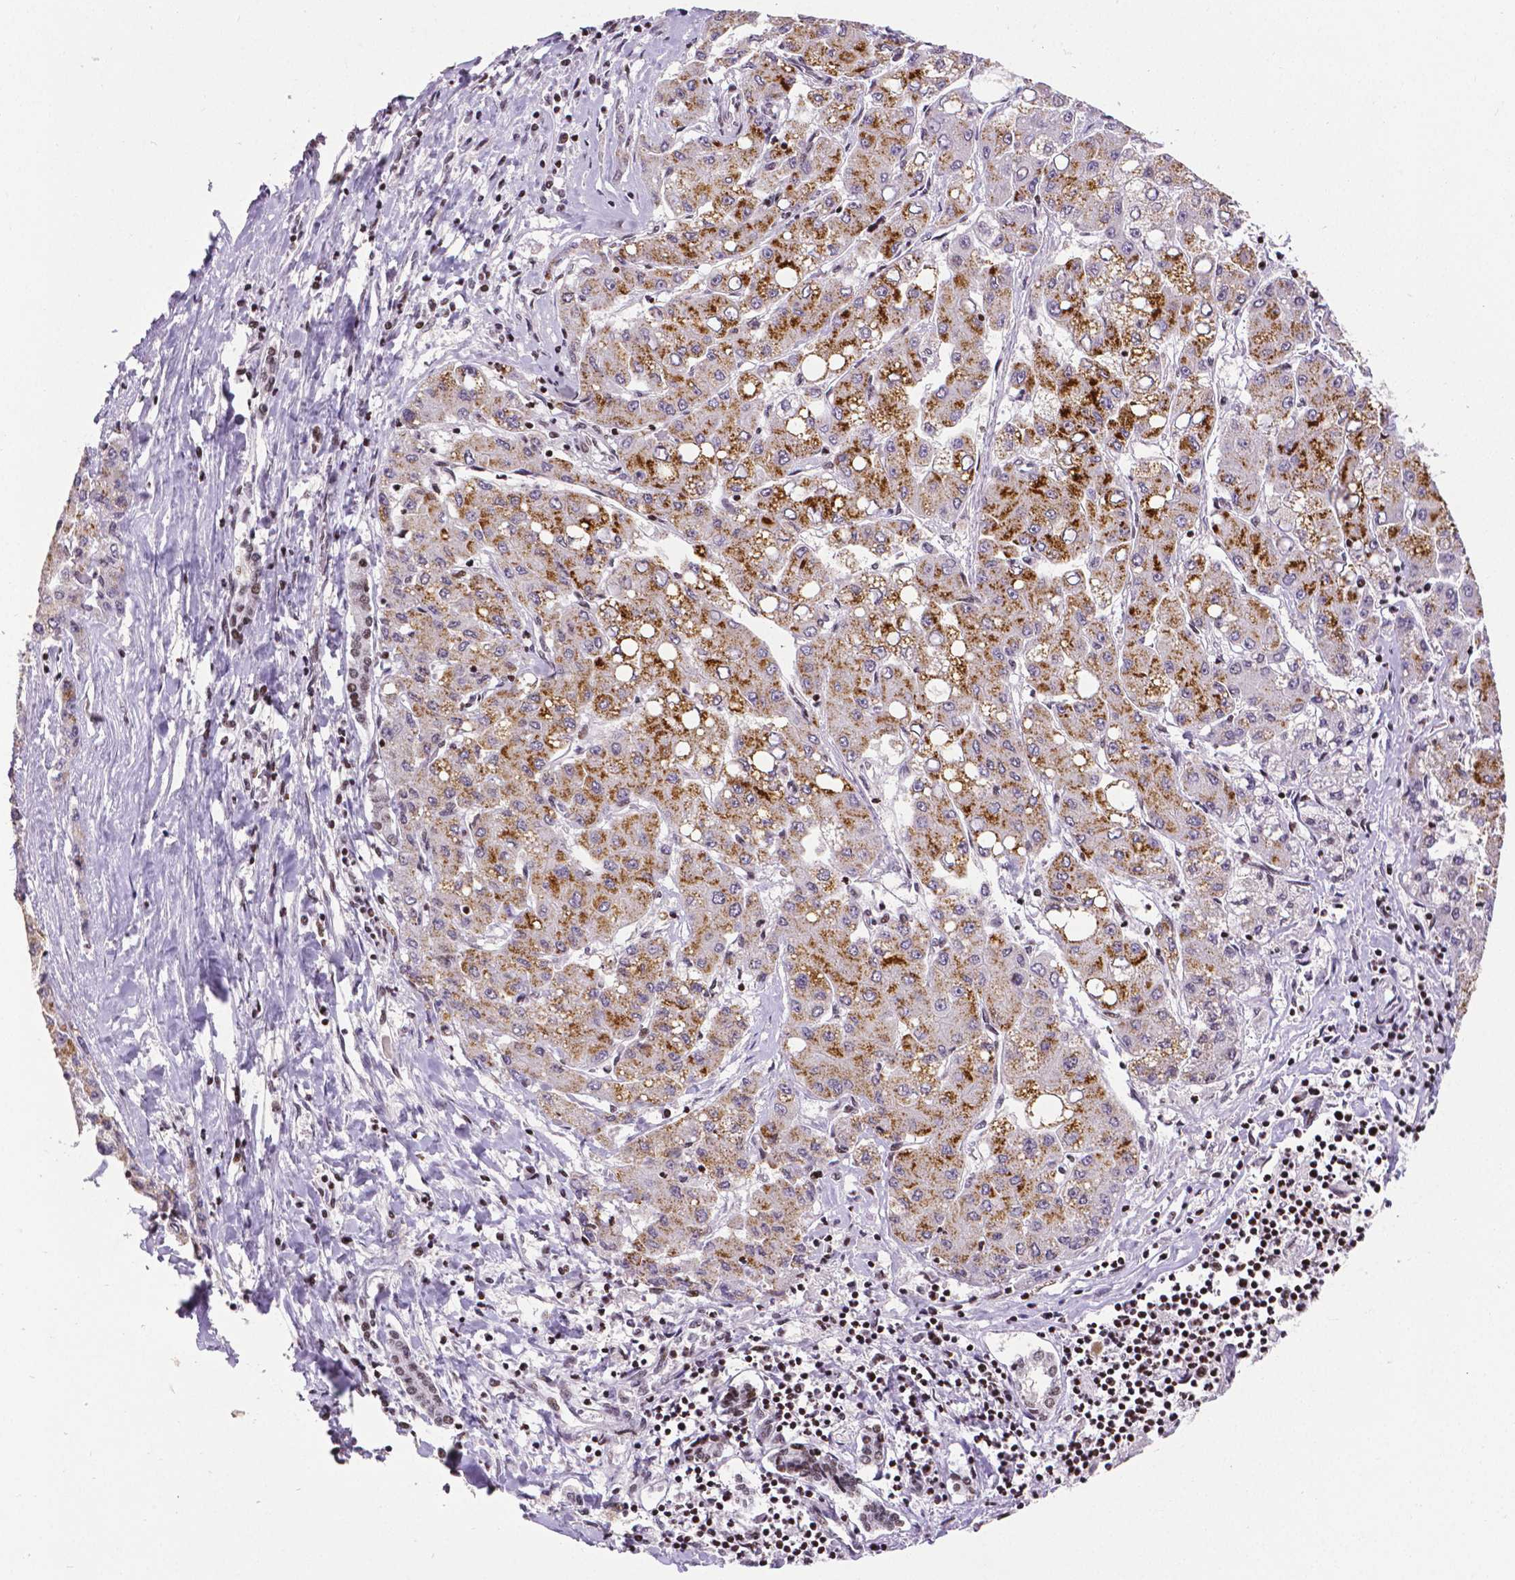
{"staining": {"intensity": "strong", "quantity": ">75%", "location": "cytoplasmic/membranous"}, "tissue": "liver cancer", "cell_type": "Tumor cells", "image_type": "cancer", "snomed": [{"axis": "morphology", "description": "Carcinoma, Hepatocellular, NOS"}, {"axis": "topography", "description": "Liver"}], "caption": "An IHC micrograph of neoplastic tissue is shown. Protein staining in brown shows strong cytoplasmic/membranous positivity in hepatocellular carcinoma (liver) within tumor cells.", "gene": "CTCF", "patient": {"sex": "male", "age": 40}}